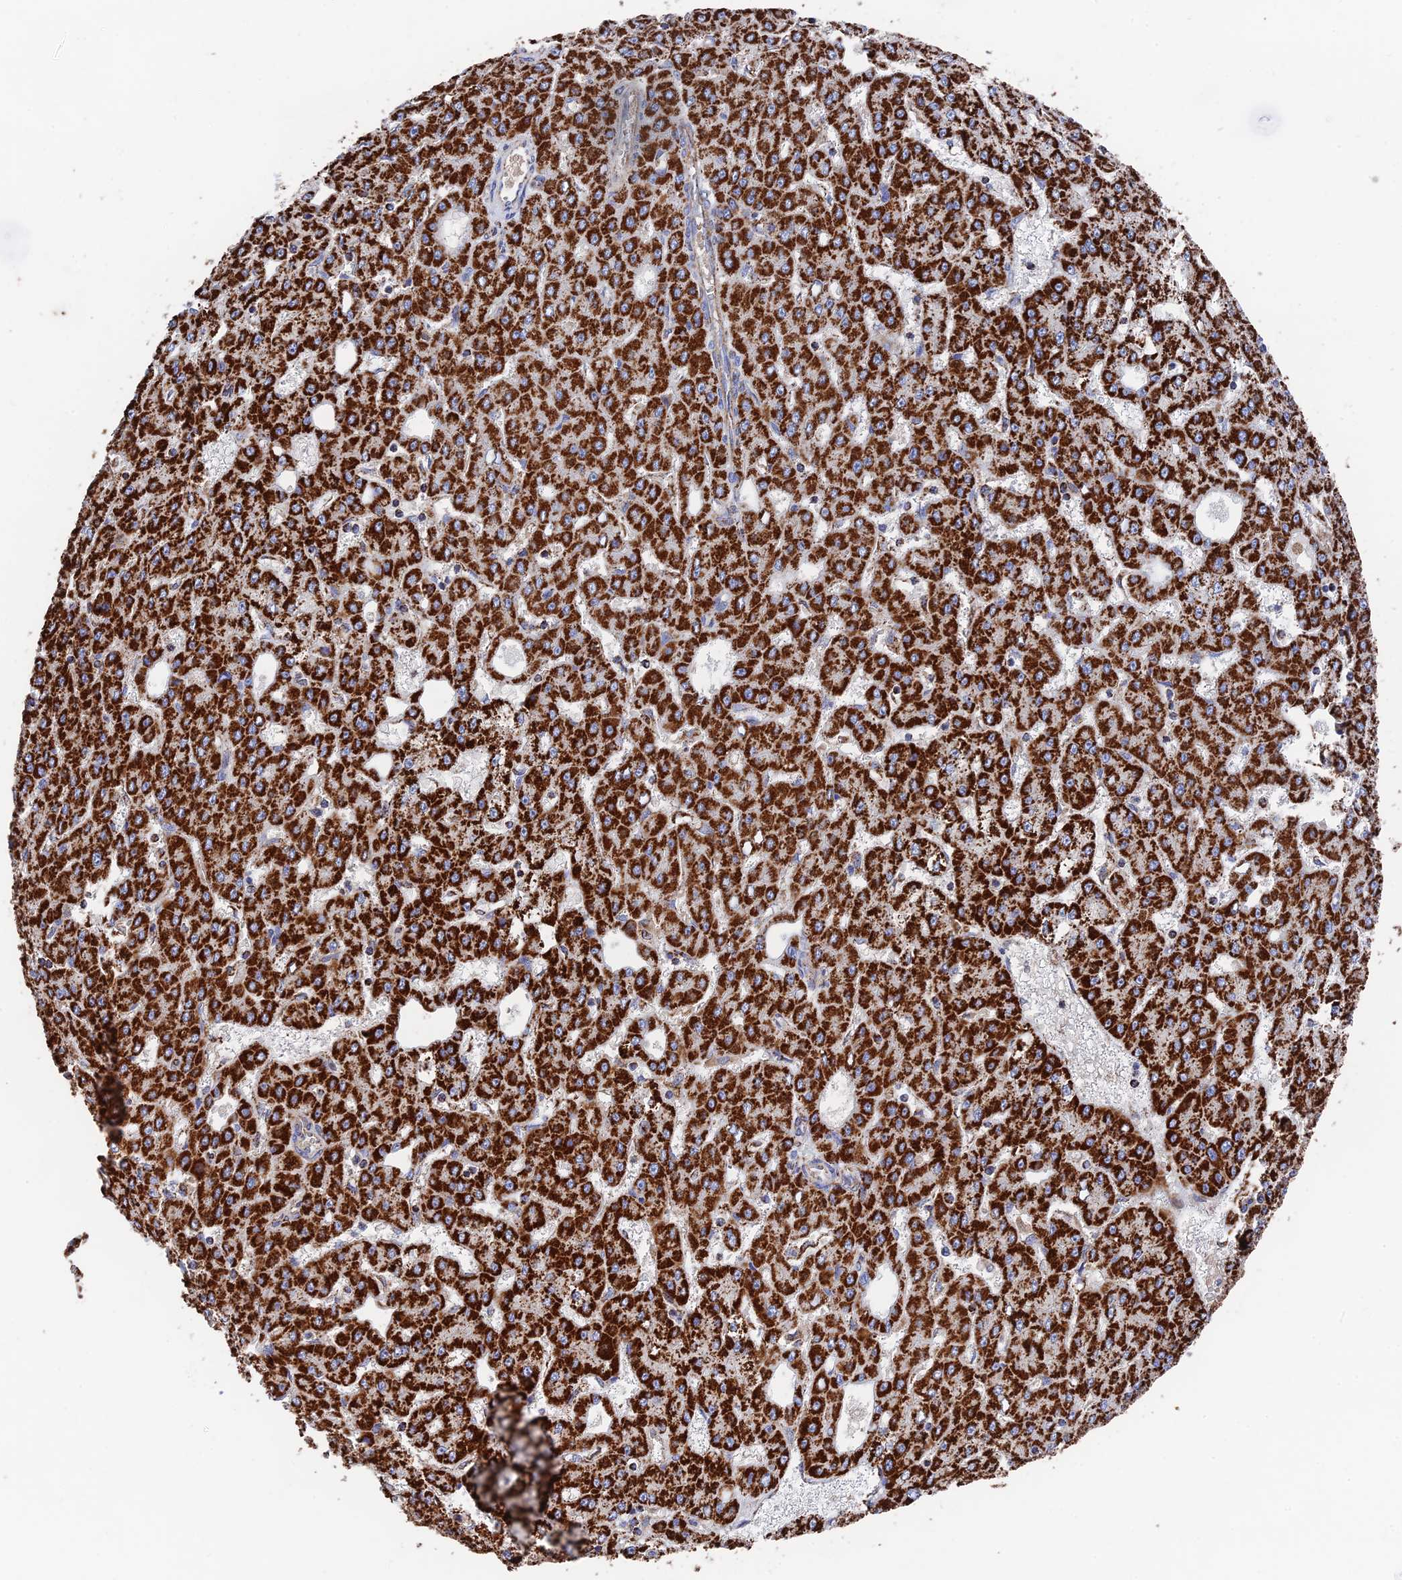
{"staining": {"intensity": "strong", "quantity": ">75%", "location": "cytoplasmic/membranous"}, "tissue": "liver cancer", "cell_type": "Tumor cells", "image_type": "cancer", "snomed": [{"axis": "morphology", "description": "Carcinoma, Hepatocellular, NOS"}, {"axis": "topography", "description": "Liver"}], "caption": "Immunohistochemical staining of human hepatocellular carcinoma (liver) shows high levels of strong cytoplasmic/membranous staining in about >75% of tumor cells.", "gene": "HAUS8", "patient": {"sex": "male", "age": 47}}